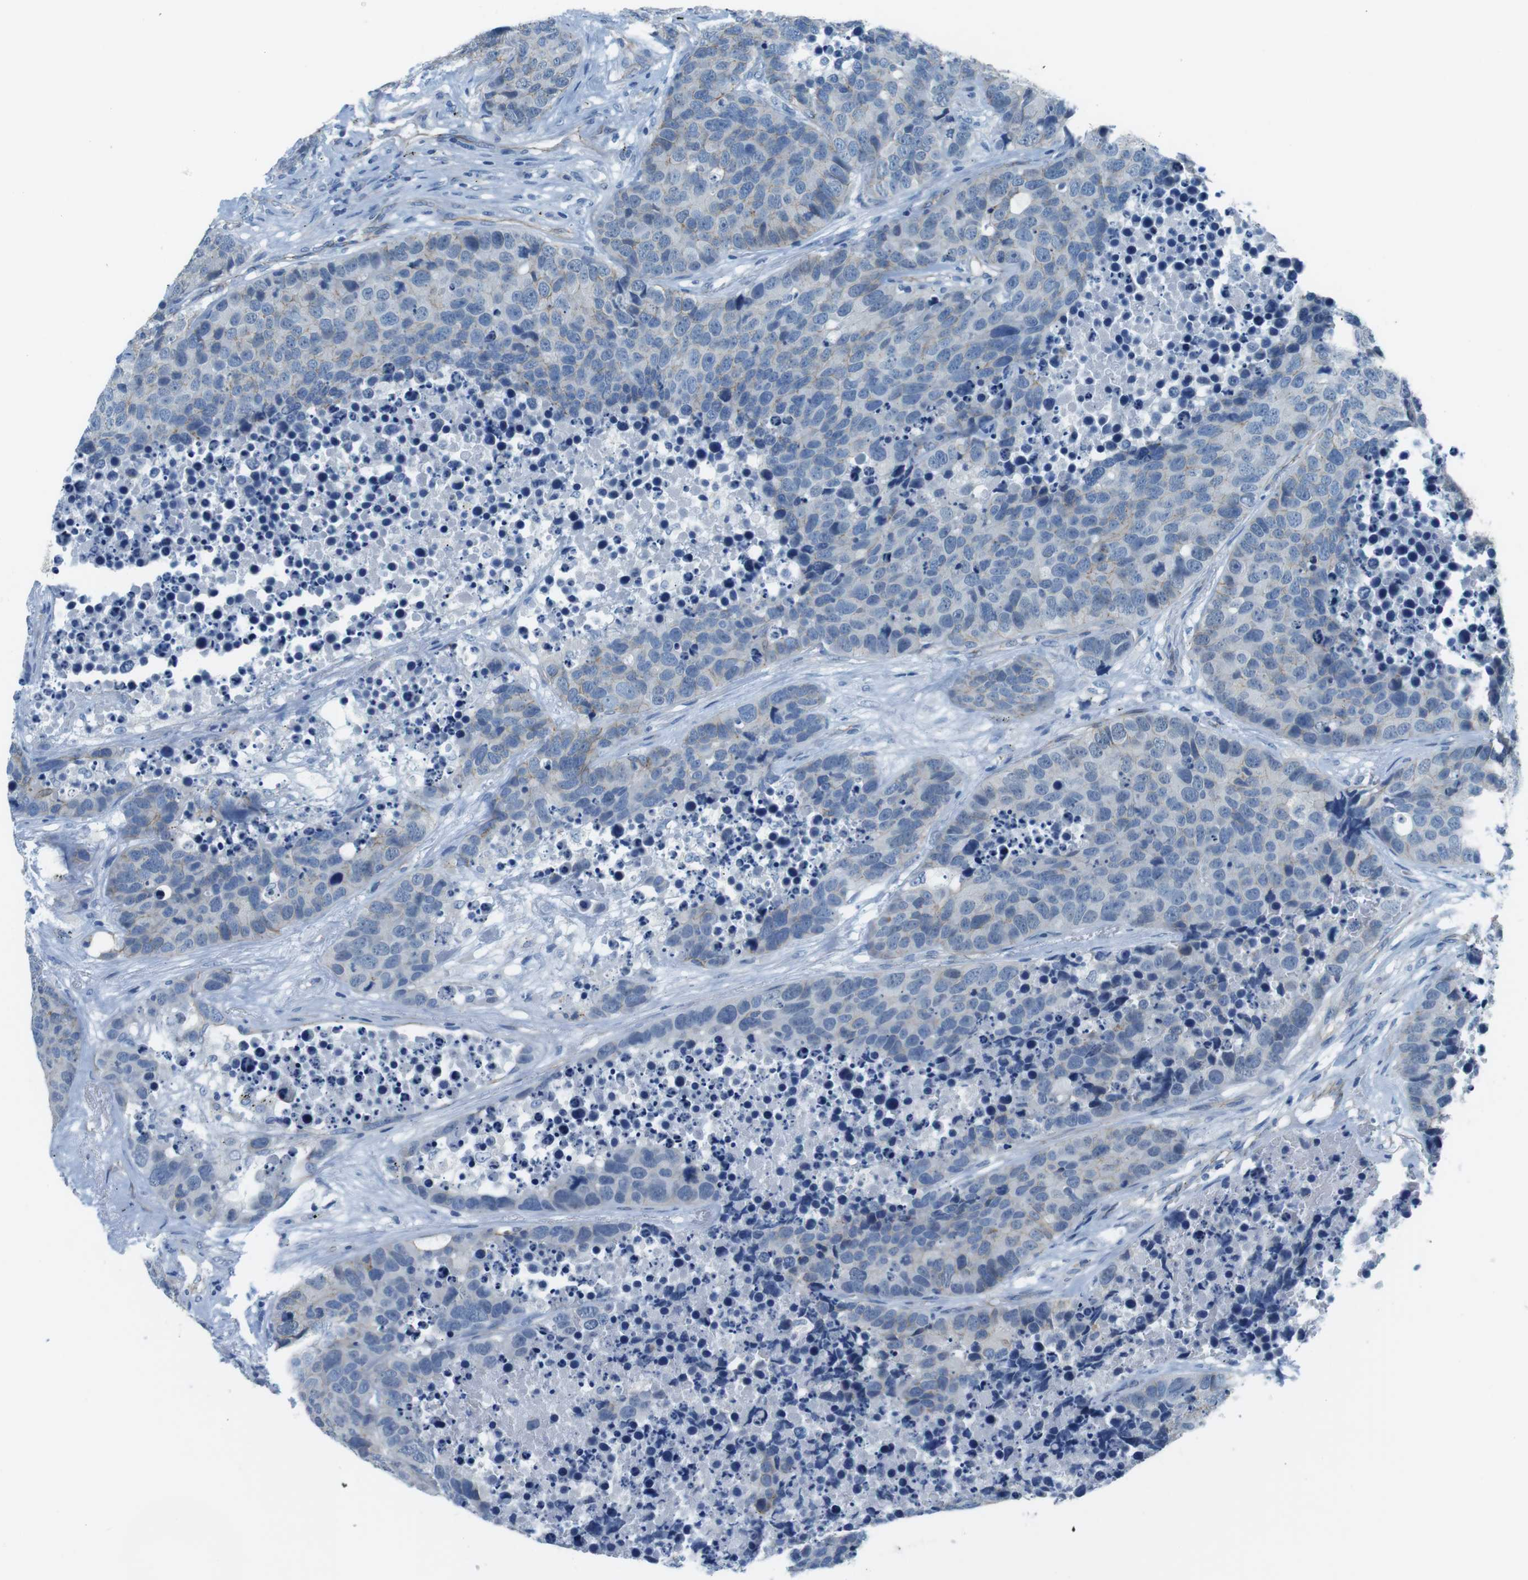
{"staining": {"intensity": "weak", "quantity": "25%-75%", "location": "cytoplasmic/membranous"}, "tissue": "carcinoid", "cell_type": "Tumor cells", "image_type": "cancer", "snomed": [{"axis": "morphology", "description": "Carcinoid, malignant, NOS"}, {"axis": "topography", "description": "Lung"}], "caption": "Immunohistochemical staining of carcinoid reveals weak cytoplasmic/membranous protein staining in about 25%-75% of tumor cells. (brown staining indicates protein expression, while blue staining denotes nuclei).", "gene": "SLC6A6", "patient": {"sex": "male", "age": 60}}